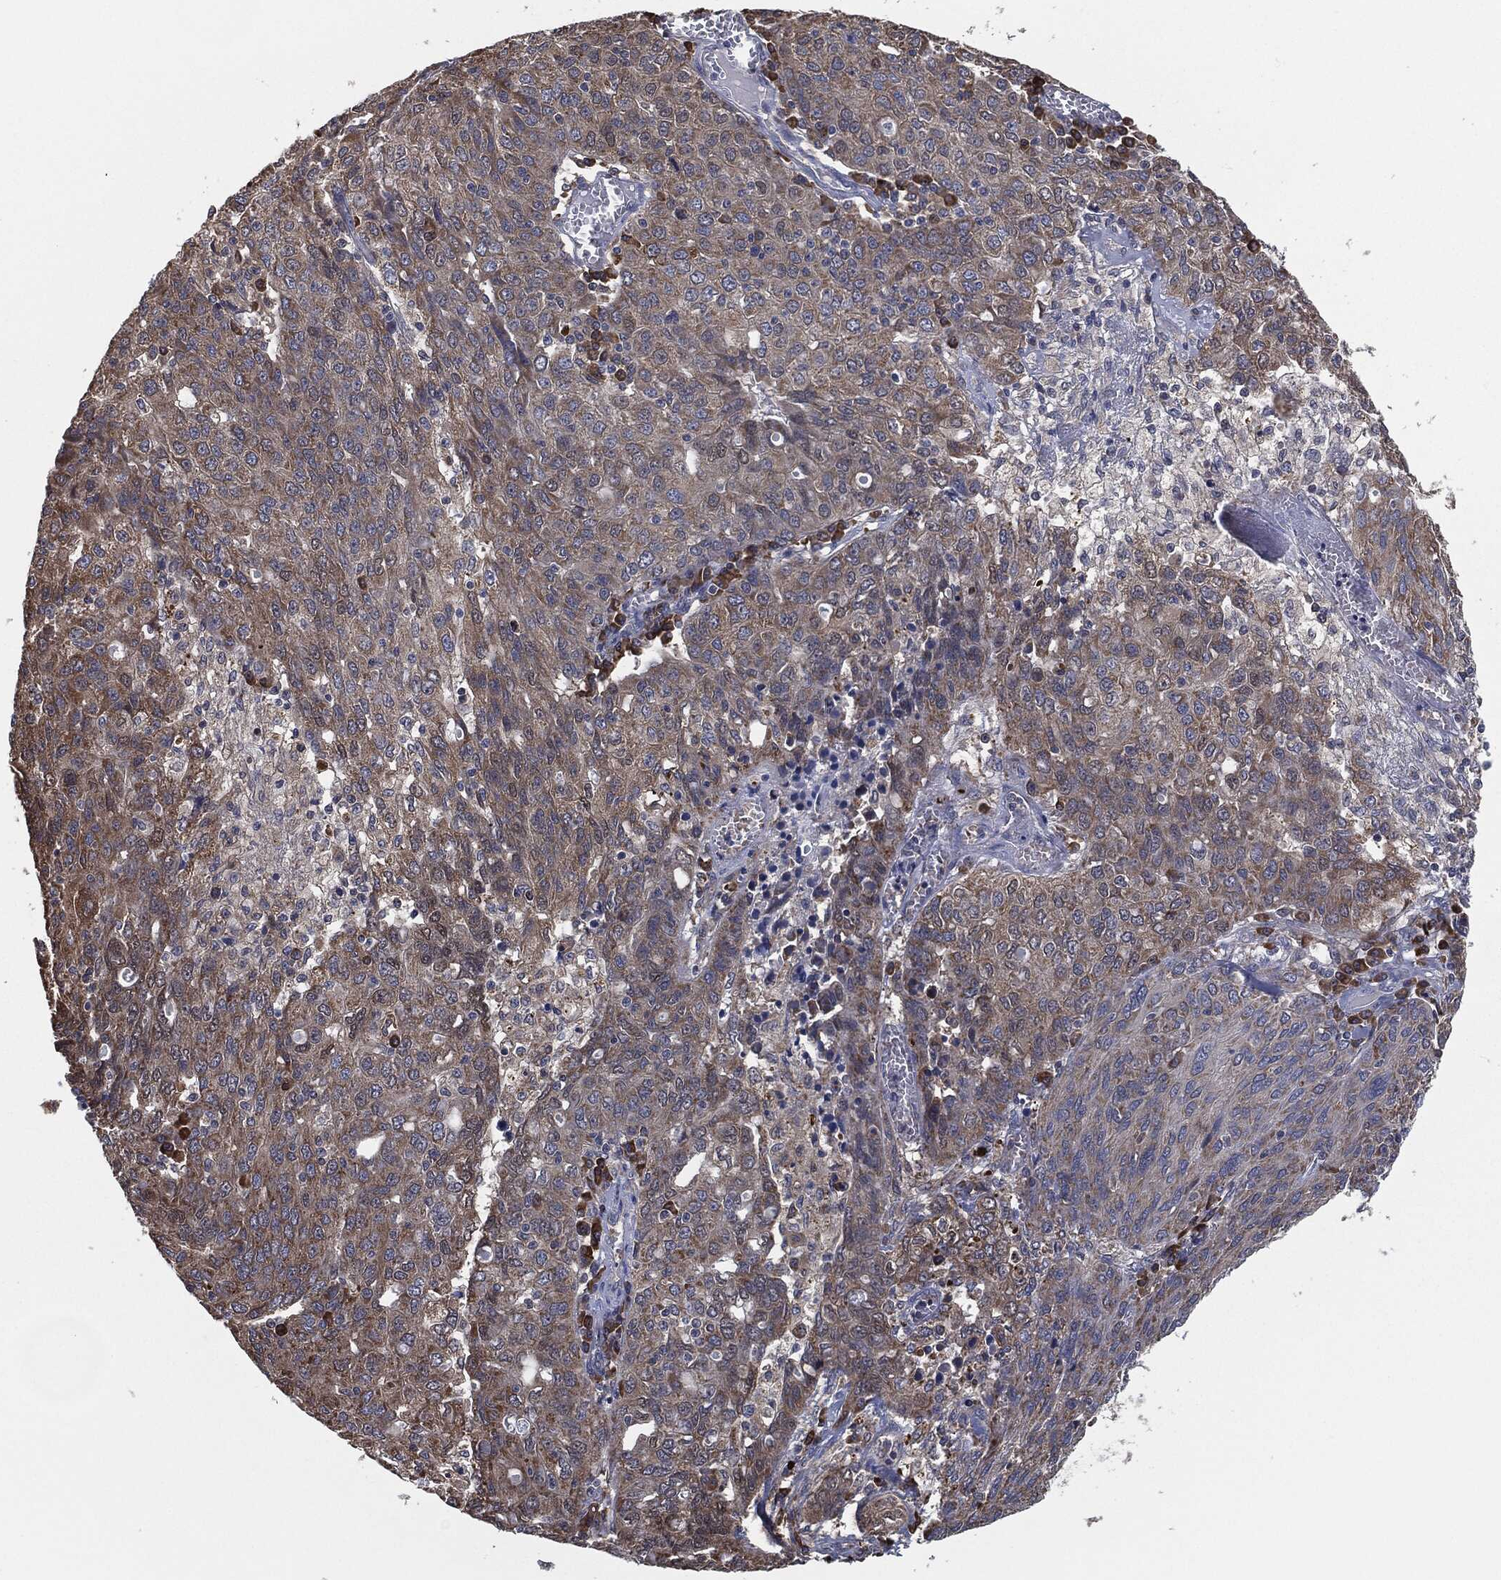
{"staining": {"intensity": "moderate", "quantity": "<25%", "location": "cytoplasmic/membranous"}, "tissue": "ovarian cancer", "cell_type": "Tumor cells", "image_type": "cancer", "snomed": [{"axis": "morphology", "description": "Carcinoma, endometroid"}, {"axis": "topography", "description": "Ovary"}], "caption": "Tumor cells exhibit moderate cytoplasmic/membranous staining in about <25% of cells in ovarian cancer.", "gene": "PRDX4", "patient": {"sex": "female", "age": 50}}